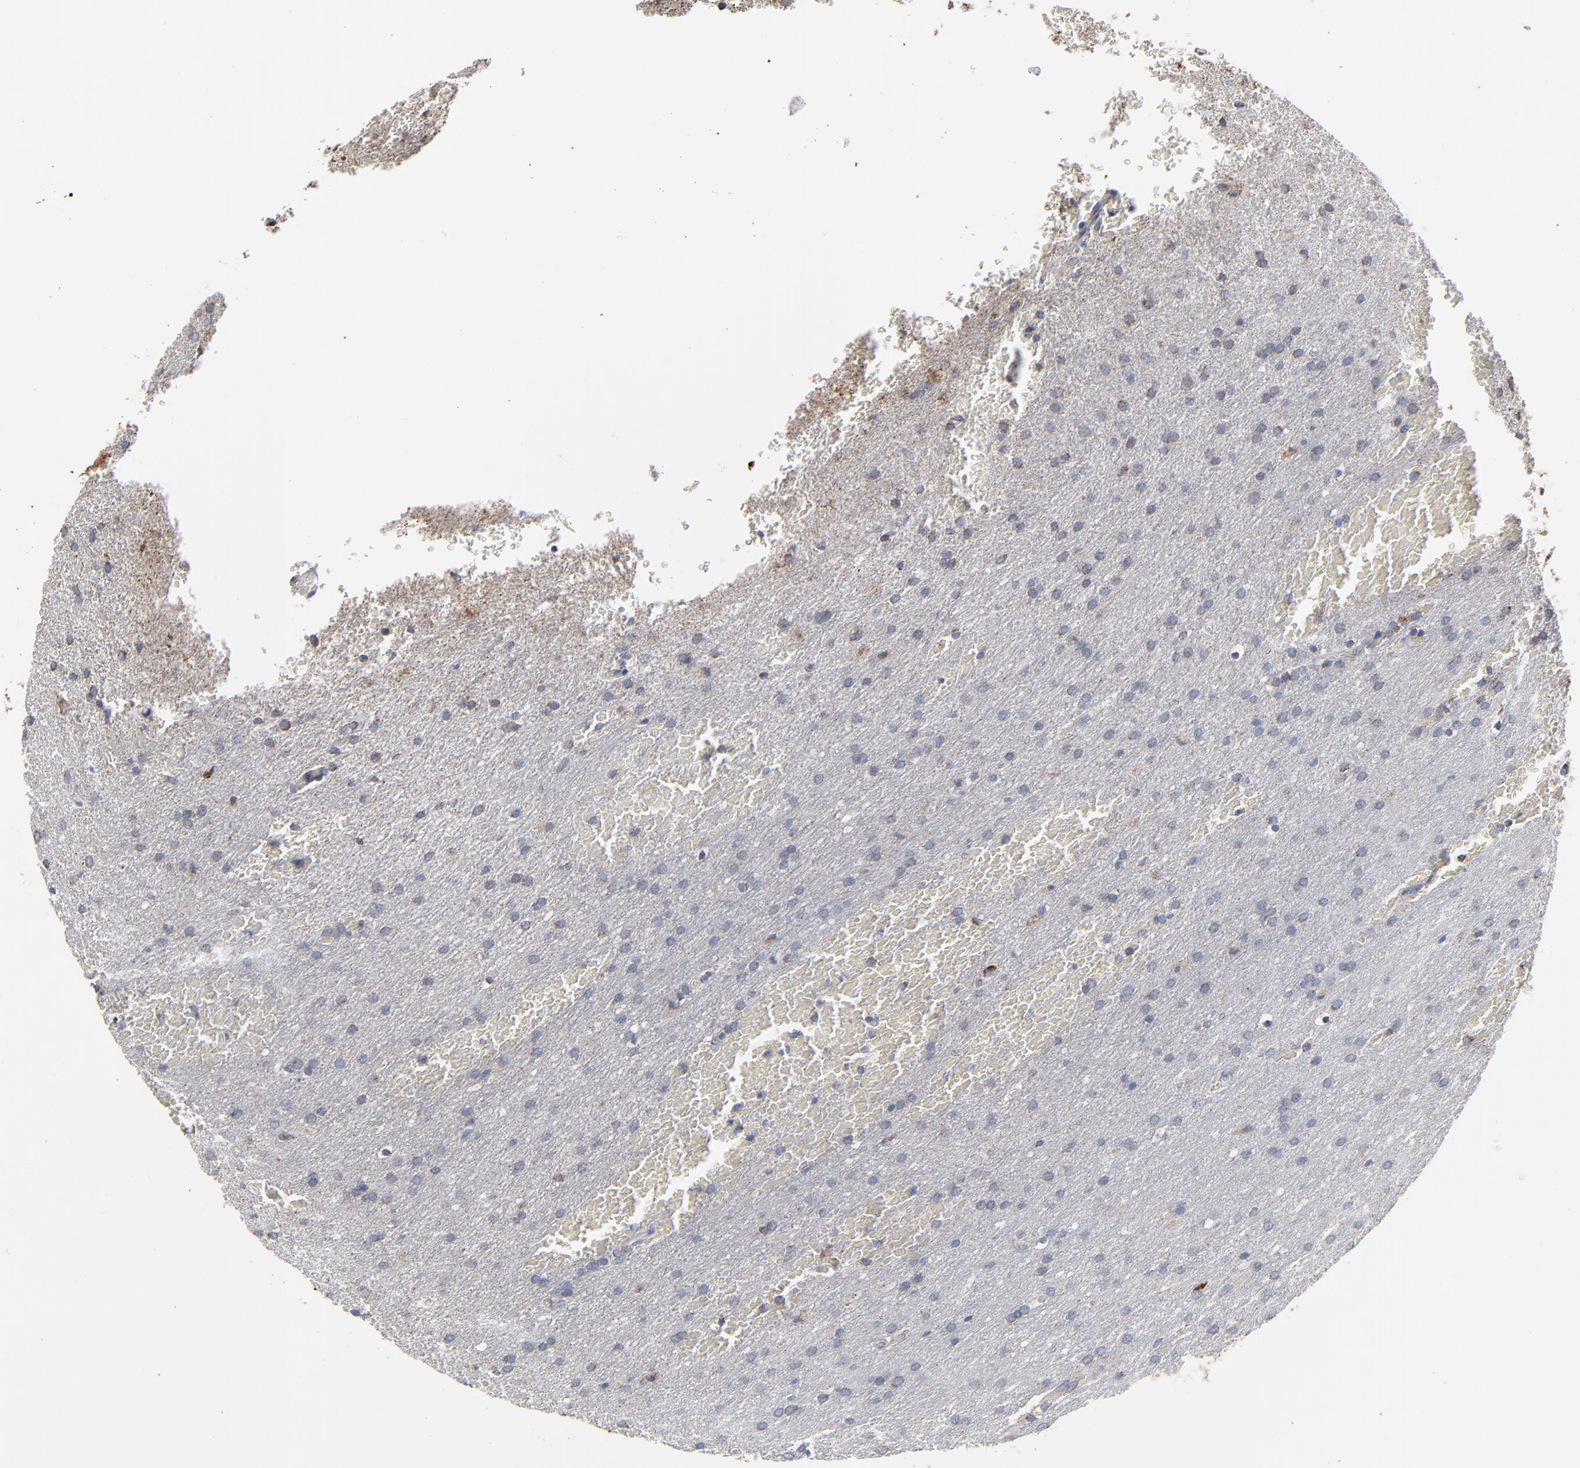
{"staining": {"intensity": "moderate", "quantity": "<25%", "location": "cytoplasmic/membranous"}, "tissue": "glioma", "cell_type": "Tumor cells", "image_type": "cancer", "snomed": [{"axis": "morphology", "description": "Glioma, malignant, Low grade"}, {"axis": "topography", "description": "Brain"}], "caption": "Immunohistochemical staining of human glioma demonstrates moderate cytoplasmic/membranous protein expression in approximately <25% of tumor cells. The protein of interest is stained brown, and the nuclei are stained in blue (DAB IHC with brightfield microscopy, high magnification).", "gene": "UQCRC1", "patient": {"sex": "female", "age": 32}}